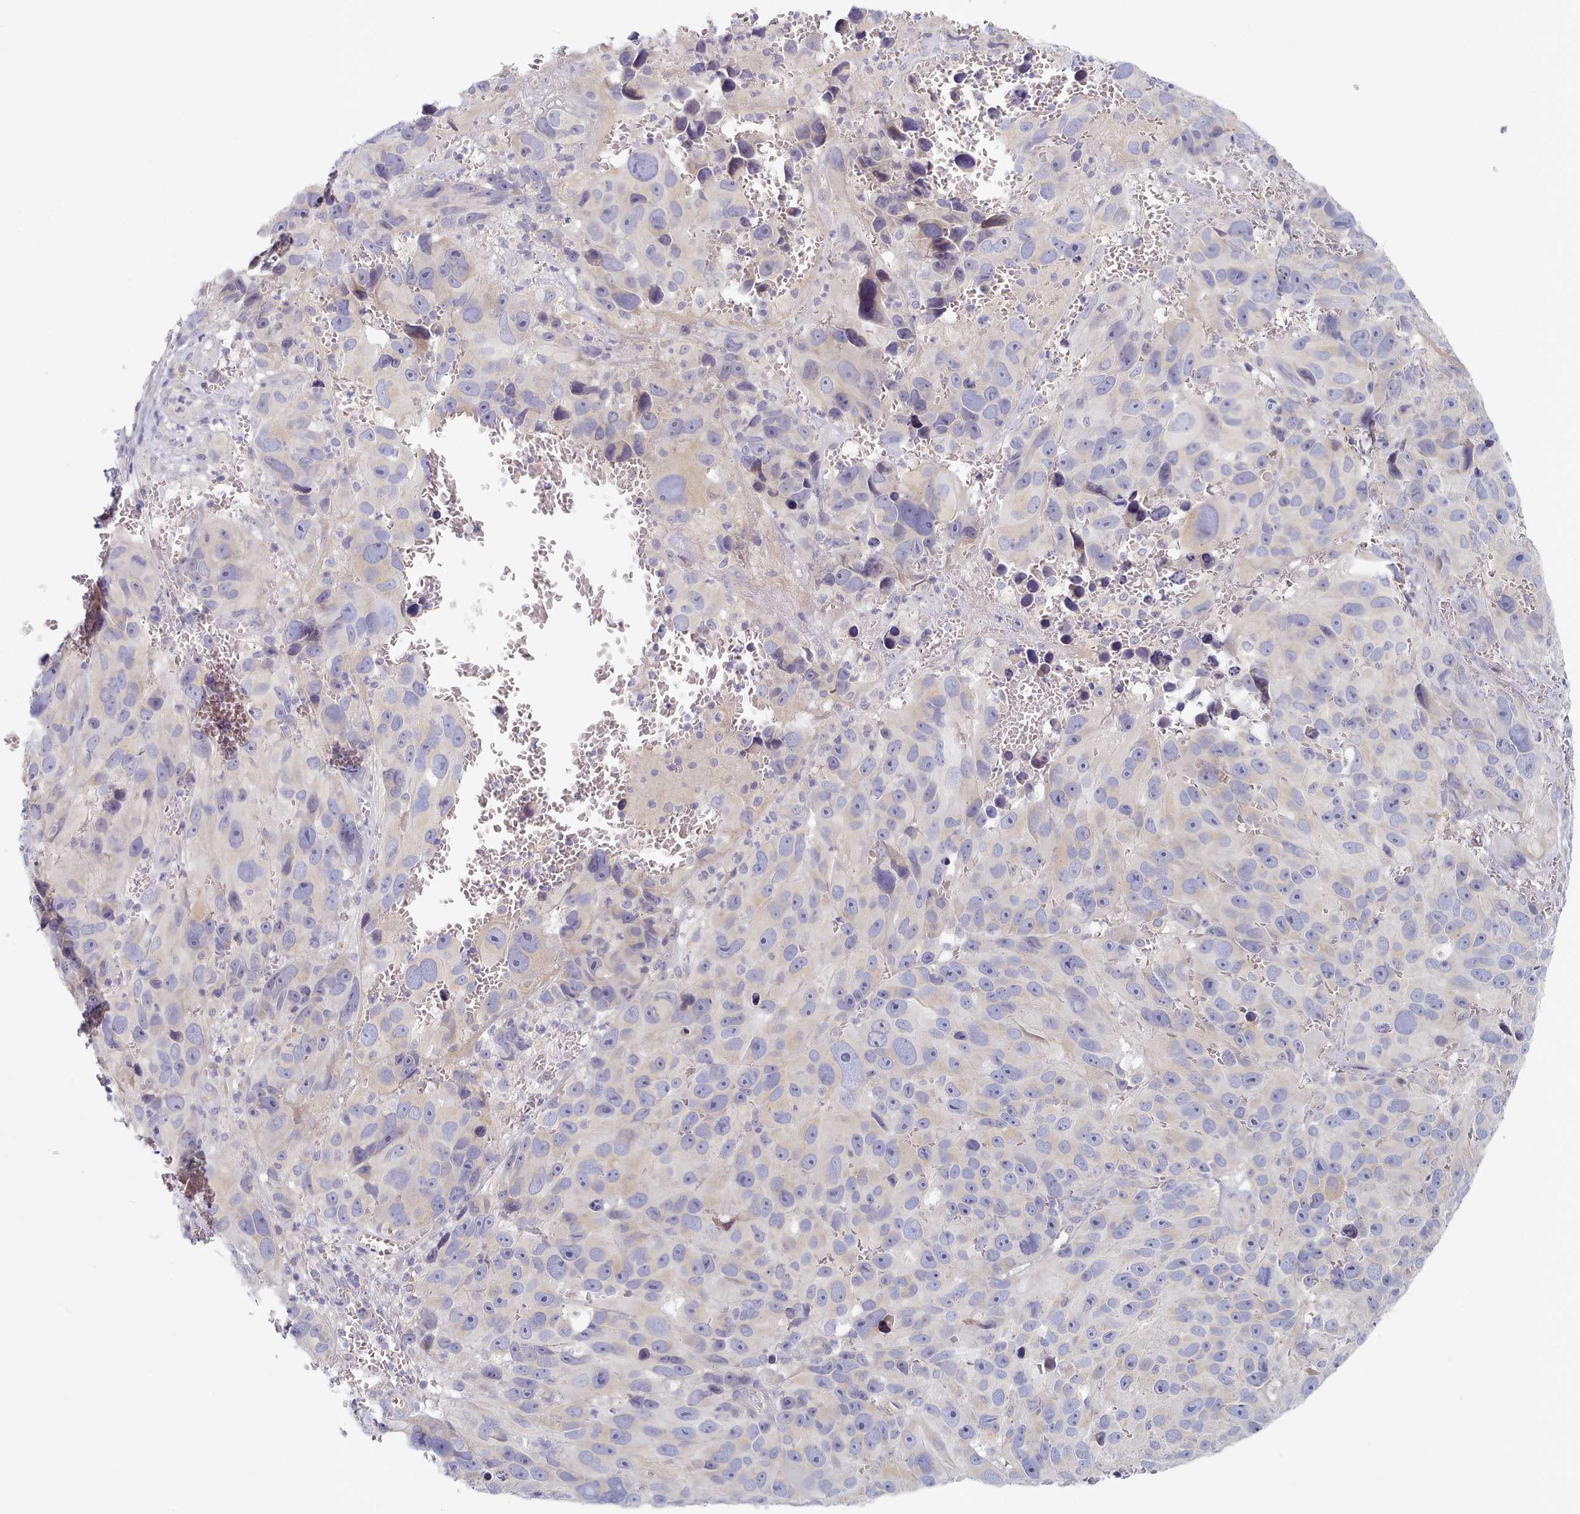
{"staining": {"intensity": "negative", "quantity": "none", "location": "none"}, "tissue": "melanoma", "cell_type": "Tumor cells", "image_type": "cancer", "snomed": [{"axis": "morphology", "description": "Malignant melanoma, NOS"}, {"axis": "topography", "description": "Skin"}], "caption": "Micrograph shows no protein staining in tumor cells of malignant melanoma tissue.", "gene": "TYW1B", "patient": {"sex": "male", "age": 84}}